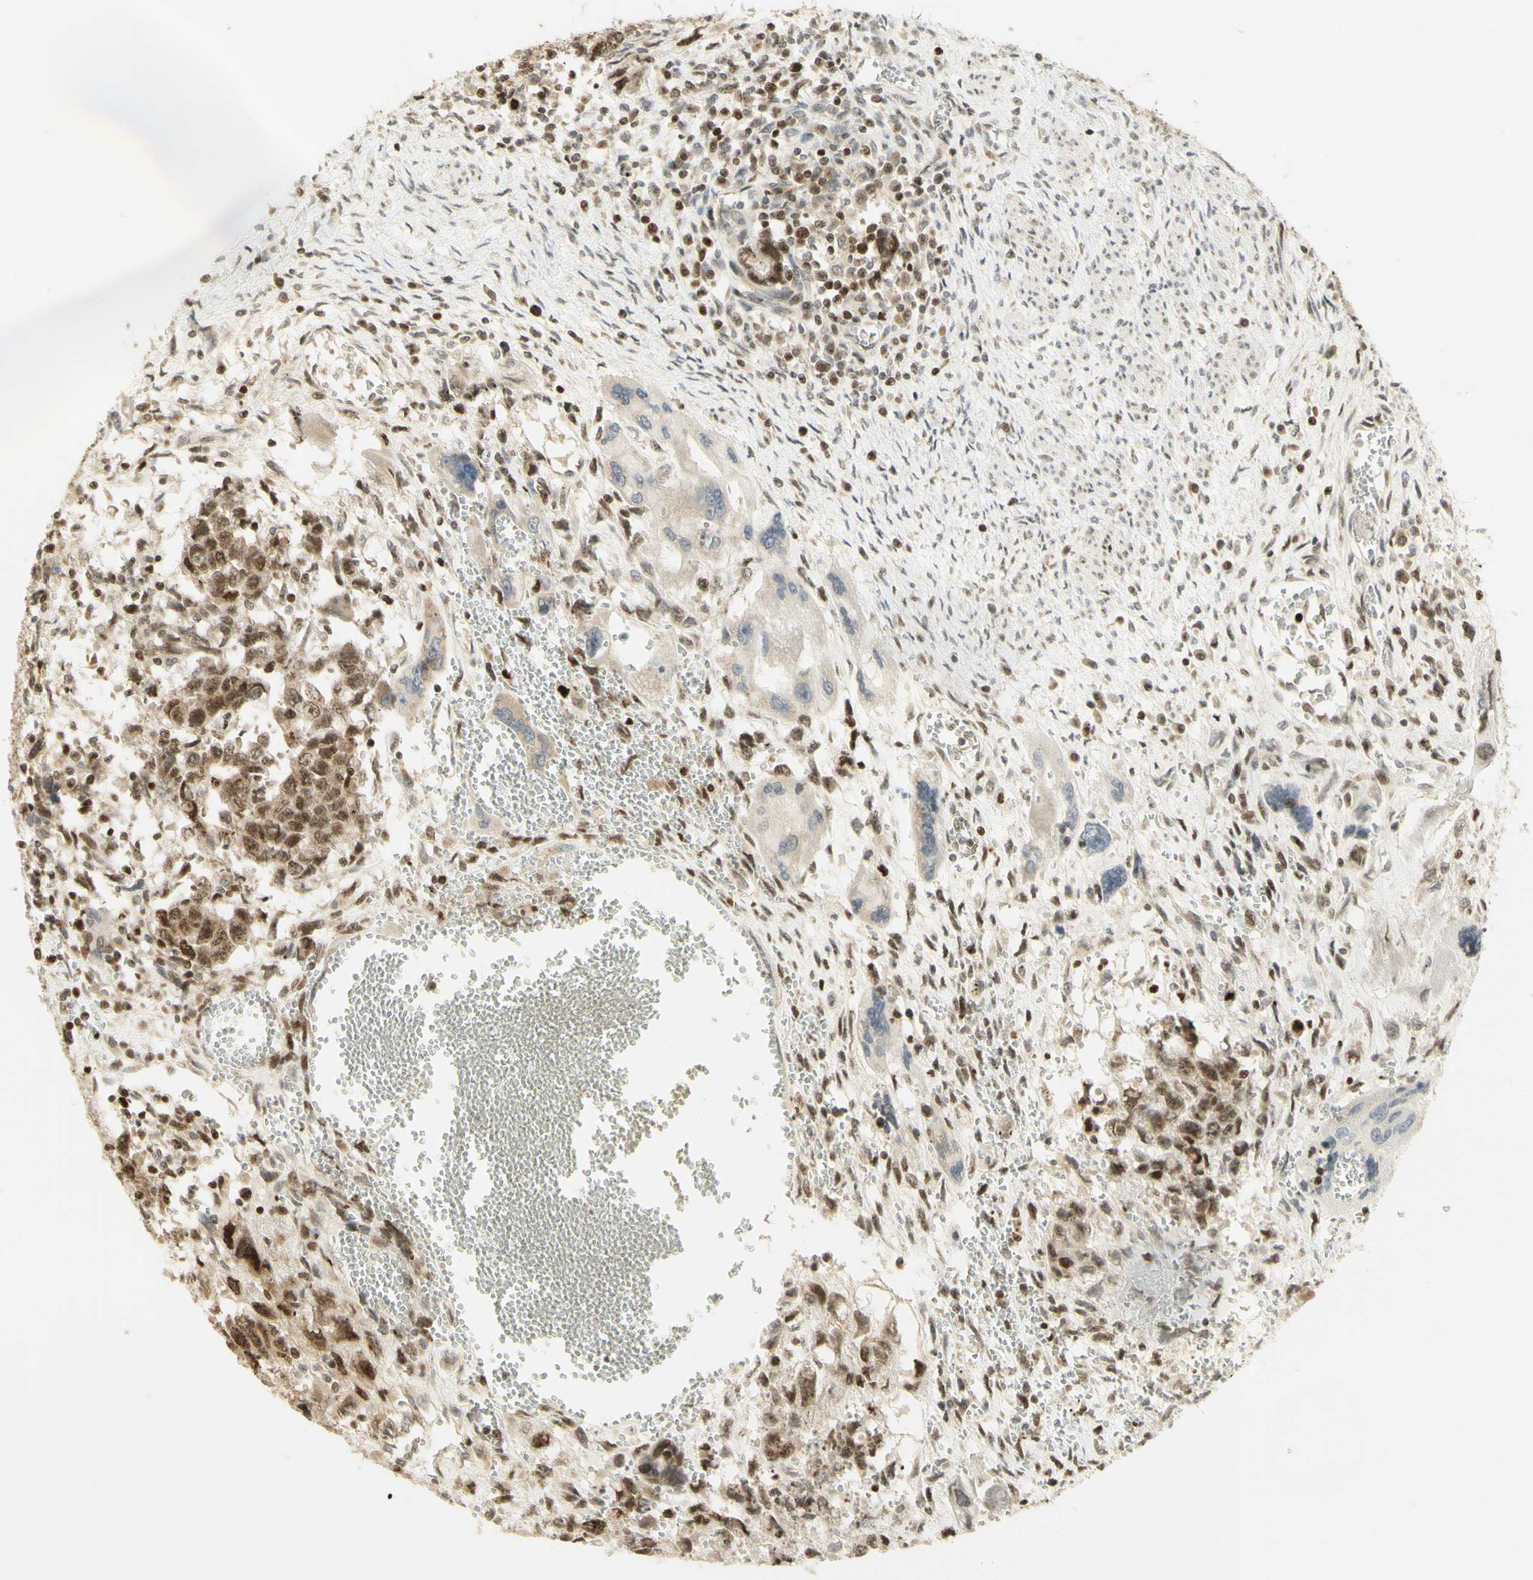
{"staining": {"intensity": "moderate", "quantity": ">75%", "location": "cytoplasmic/membranous,nuclear"}, "tissue": "testis cancer", "cell_type": "Tumor cells", "image_type": "cancer", "snomed": [{"axis": "morphology", "description": "Carcinoma, Embryonal, NOS"}, {"axis": "topography", "description": "Testis"}], "caption": "Testis embryonal carcinoma tissue reveals moderate cytoplasmic/membranous and nuclear positivity in approximately >75% of tumor cells, visualized by immunohistochemistry.", "gene": "KIF11", "patient": {"sex": "male", "age": 28}}